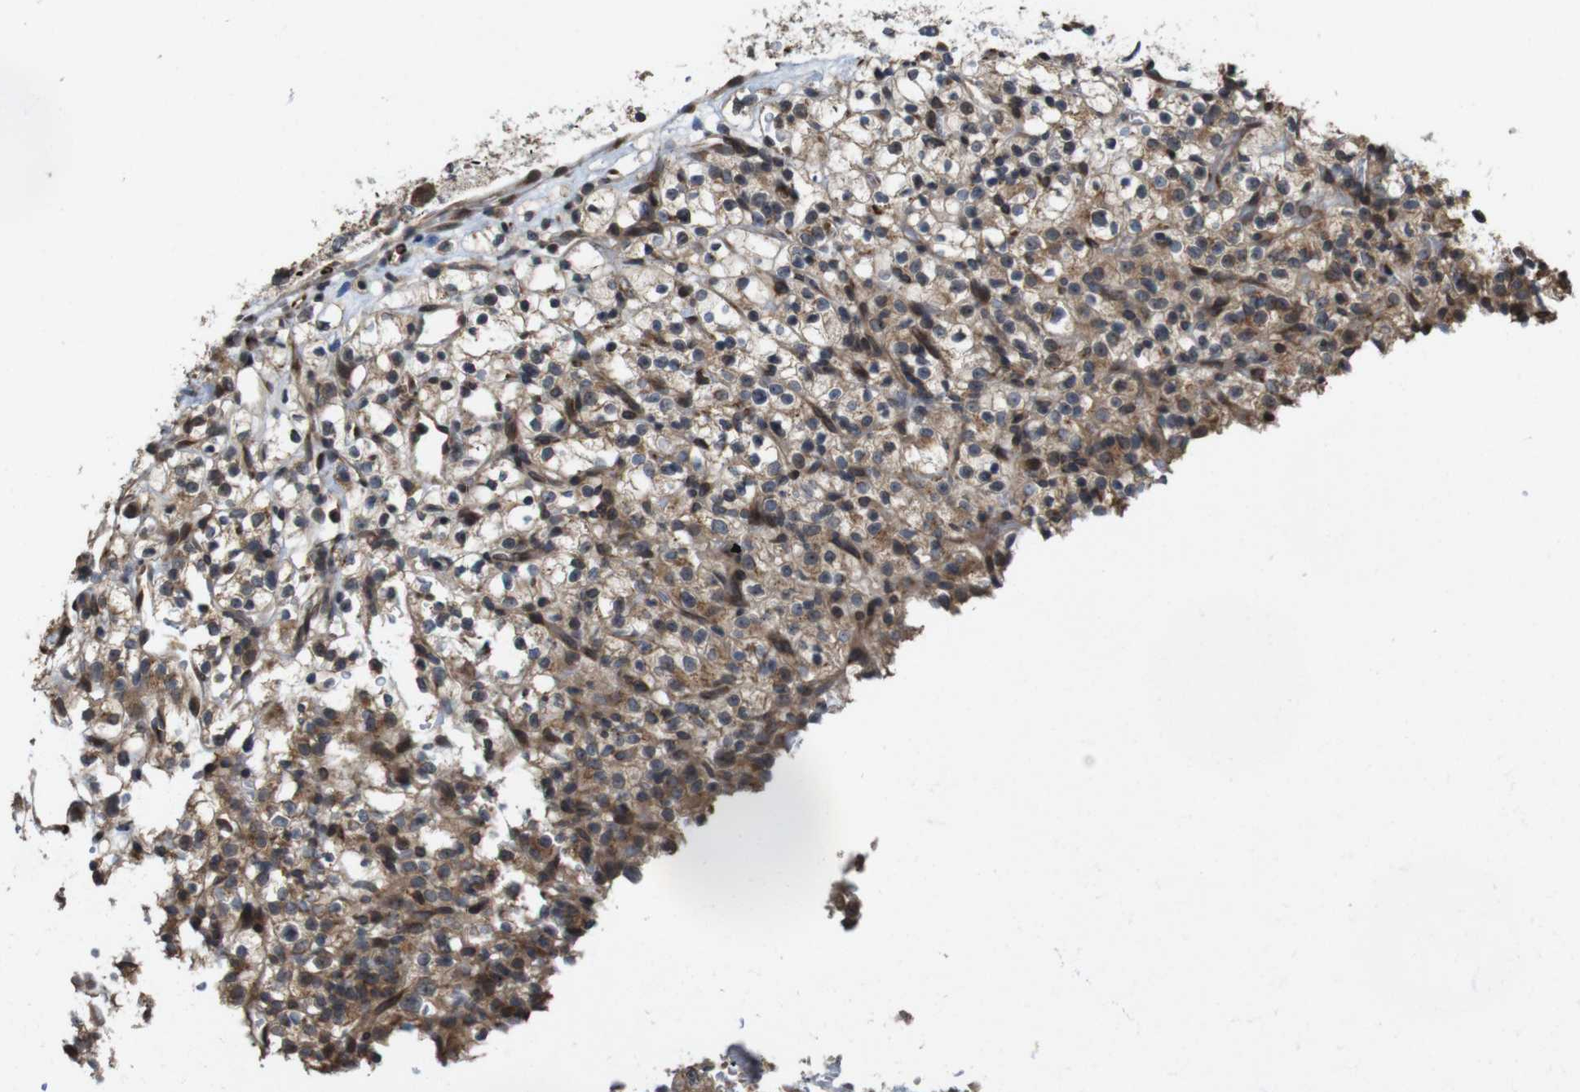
{"staining": {"intensity": "moderate", "quantity": ">75%", "location": "cytoplasmic/membranous"}, "tissue": "renal cancer", "cell_type": "Tumor cells", "image_type": "cancer", "snomed": [{"axis": "morphology", "description": "Normal tissue, NOS"}, {"axis": "morphology", "description": "Adenocarcinoma, NOS"}, {"axis": "topography", "description": "Kidney"}], "caption": "The immunohistochemical stain shows moderate cytoplasmic/membranous positivity in tumor cells of renal cancer (adenocarcinoma) tissue.", "gene": "EFCAB14", "patient": {"sex": "female", "age": 72}}